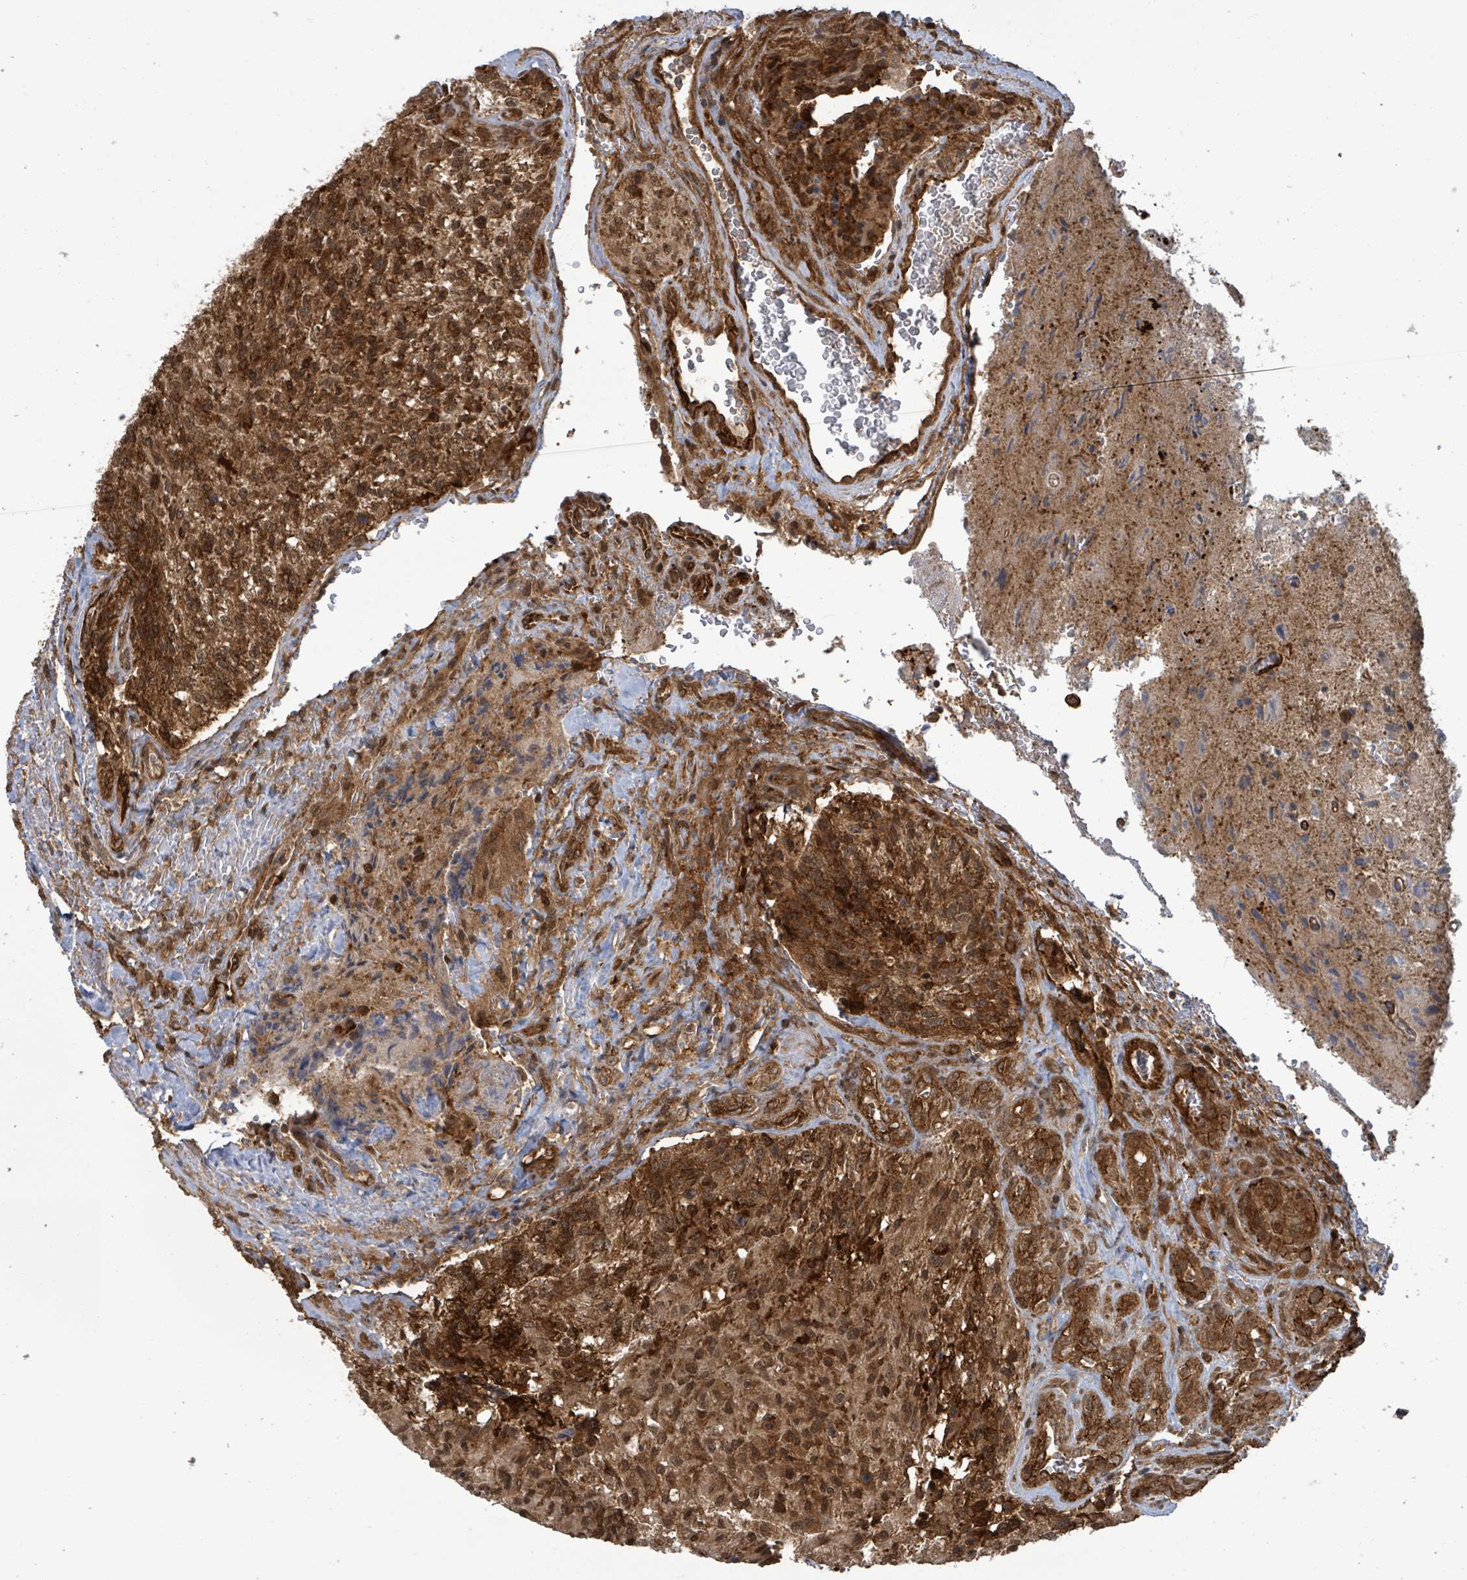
{"staining": {"intensity": "strong", "quantity": ">75%", "location": "cytoplasmic/membranous"}, "tissue": "glioma", "cell_type": "Tumor cells", "image_type": "cancer", "snomed": [{"axis": "morphology", "description": "Normal tissue, NOS"}, {"axis": "morphology", "description": "Glioma, malignant, High grade"}, {"axis": "topography", "description": "Cerebral cortex"}], "caption": "High-magnification brightfield microscopy of glioma stained with DAB (3,3'-diaminobenzidine) (brown) and counterstained with hematoxylin (blue). tumor cells exhibit strong cytoplasmic/membranous positivity is identified in approximately>75% of cells.", "gene": "KLC1", "patient": {"sex": "male", "age": 56}}